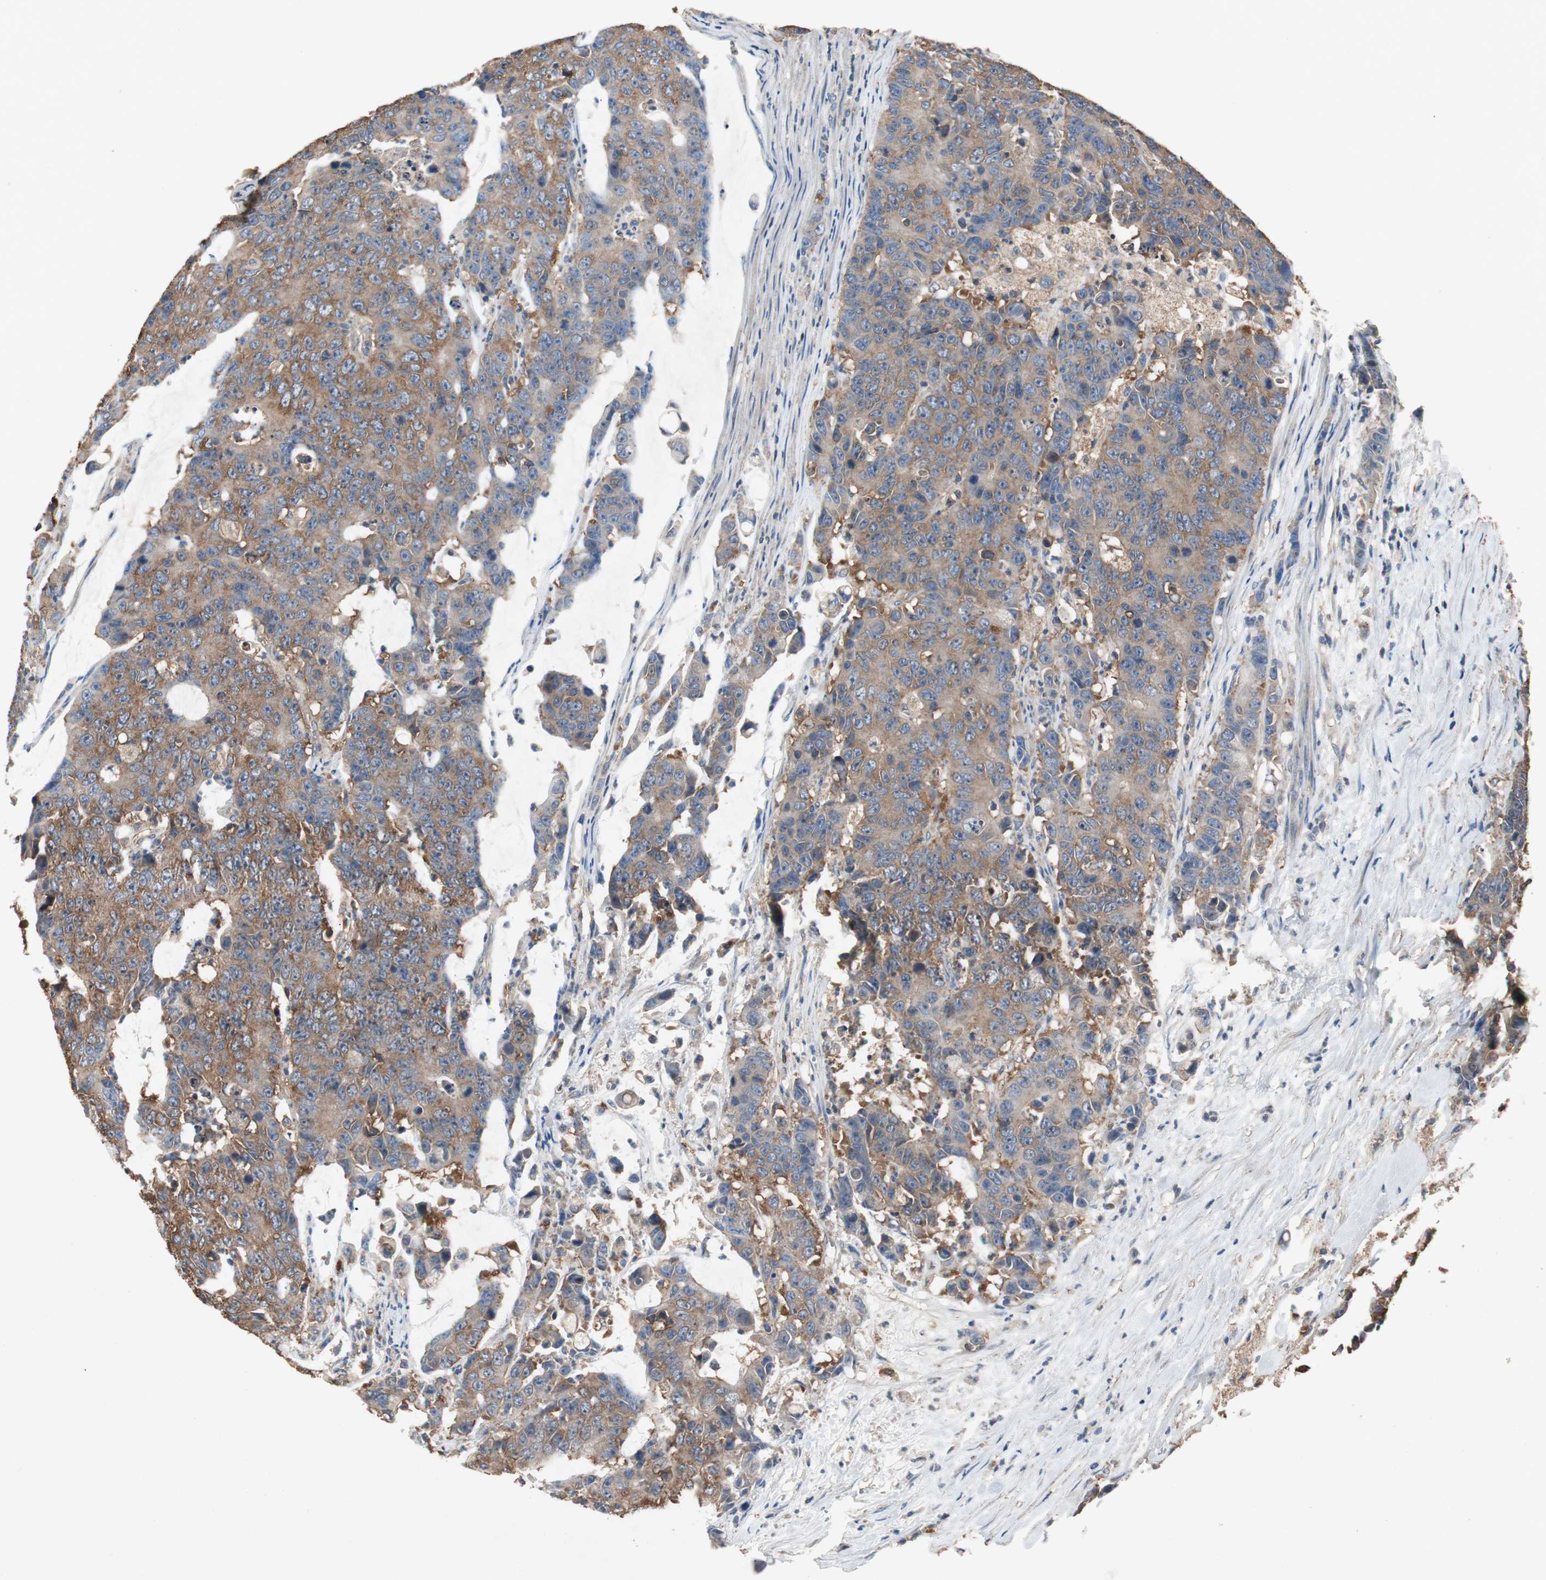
{"staining": {"intensity": "moderate", "quantity": ">75%", "location": "cytoplasmic/membranous"}, "tissue": "colorectal cancer", "cell_type": "Tumor cells", "image_type": "cancer", "snomed": [{"axis": "morphology", "description": "Adenocarcinoma, NOS"}, {"axis": "topography", "description": "Colon"}], "caption": "Immunohistochemical staining of colorectal cancer (adenocarcinoma) exhibits medium levels of moderate cytoplasmic/membranous protein positivity in about >75% of tumor cells.", "gene": "TNFRSF14", "patient": {"sex": "female", "age": 86}}